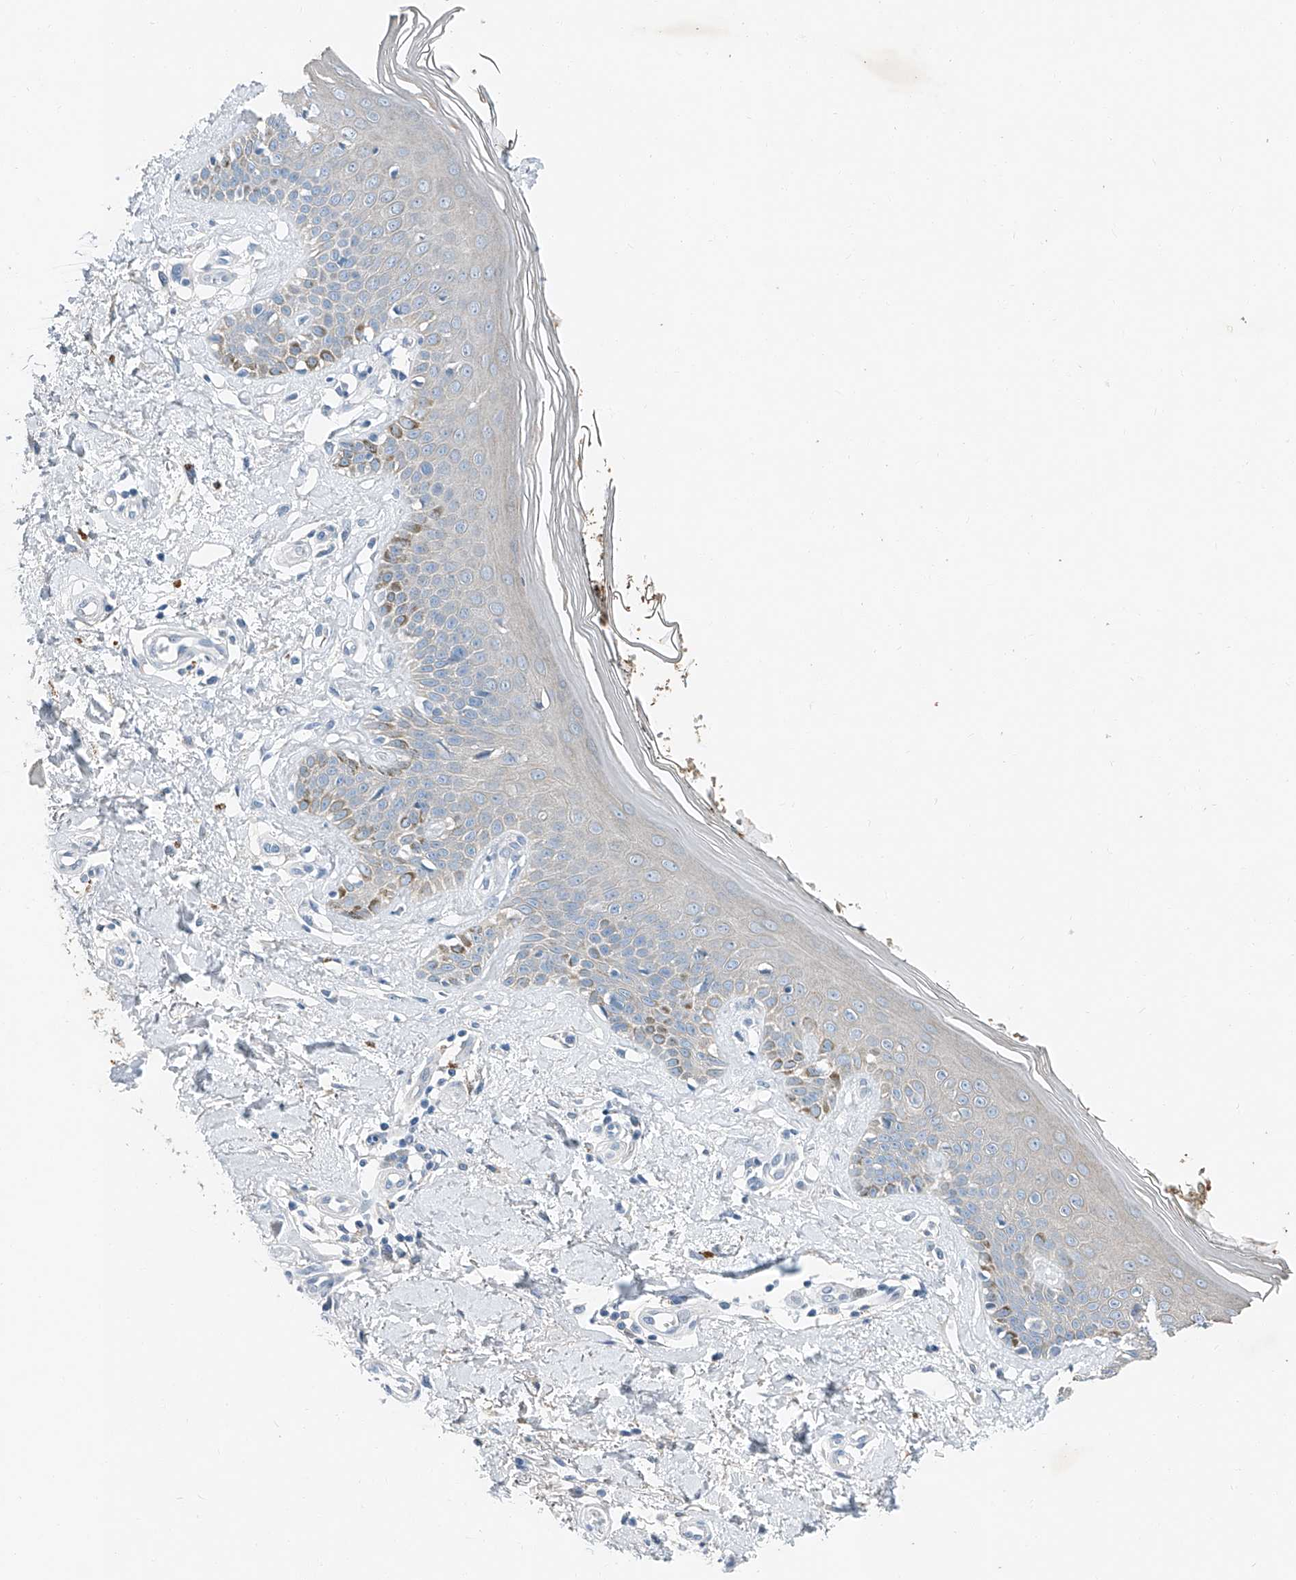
{"staining": {"intensity": "negative", "quantity": "none", "location": "none"}, "tissue": "skin", "cell_type": "Fibroblasts", "image_type": "normal", "snomed": [{"axis": "morphology", "description": "Normal tissue, NOS"}, {"axis": "topography", "description": "Skin"}], "caption": "The micrograph demonstrates no significant staining in fibroblasts of skin.", "gene": "MDGA1", "patient": {"sex": "female", "age": 64}}